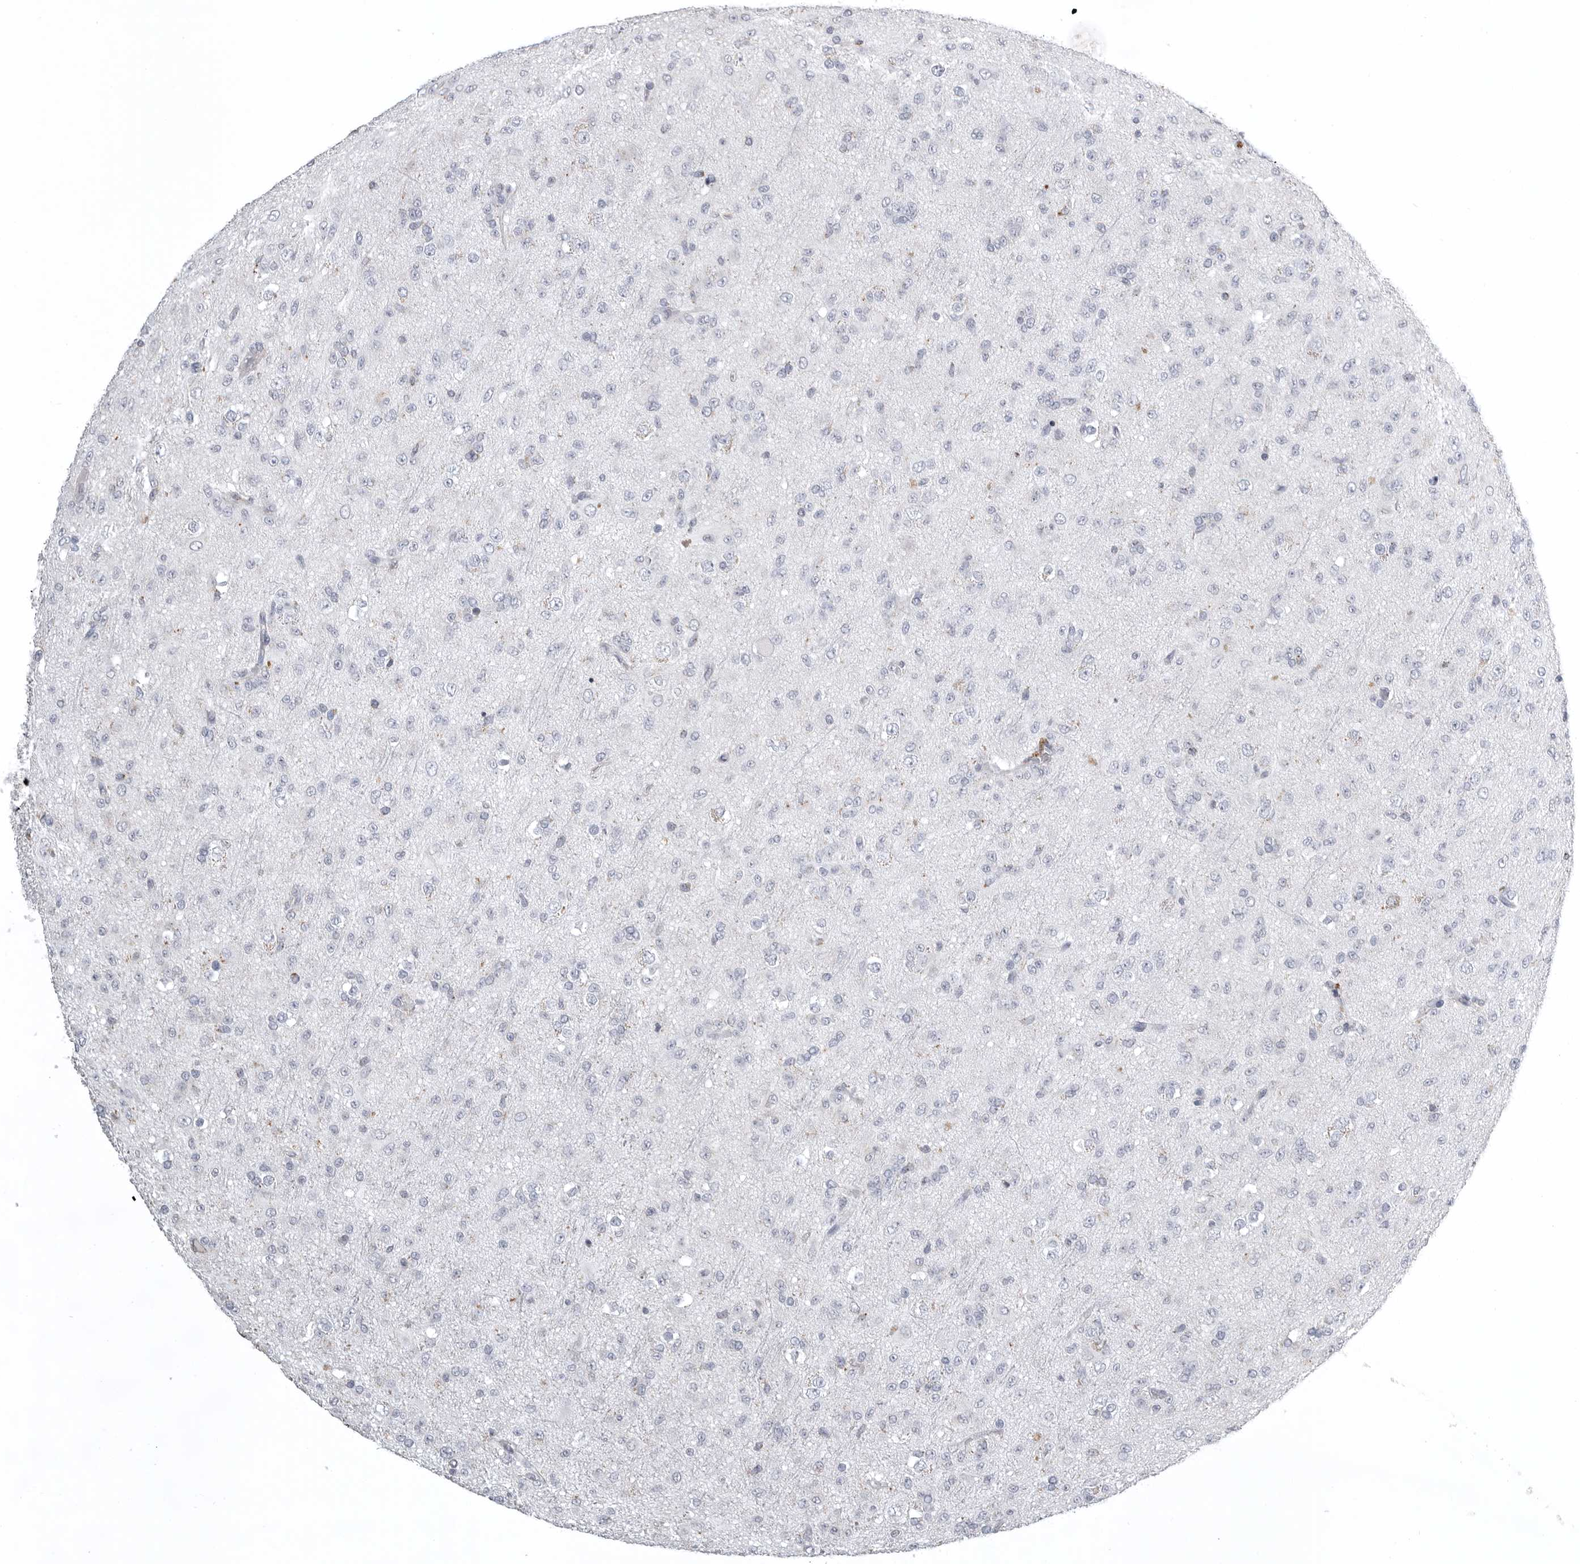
{"staining": {"intensity": "negative", "quantity": "none", "location": "none"}, "tissue": "glioma", "cell_type": "Tumor cells", "image_type": "cancer", "snomed": [{"axis": "morphology", "description": "Glioma, malignant, Low grade"}, {"axis": "topography", "description": "Brain"}], "caption": "The photomicrograph reveals no staining of tumor cells in glioma.", "gene": "AOC3", "patient": {"sex": "male", "age": 65}}